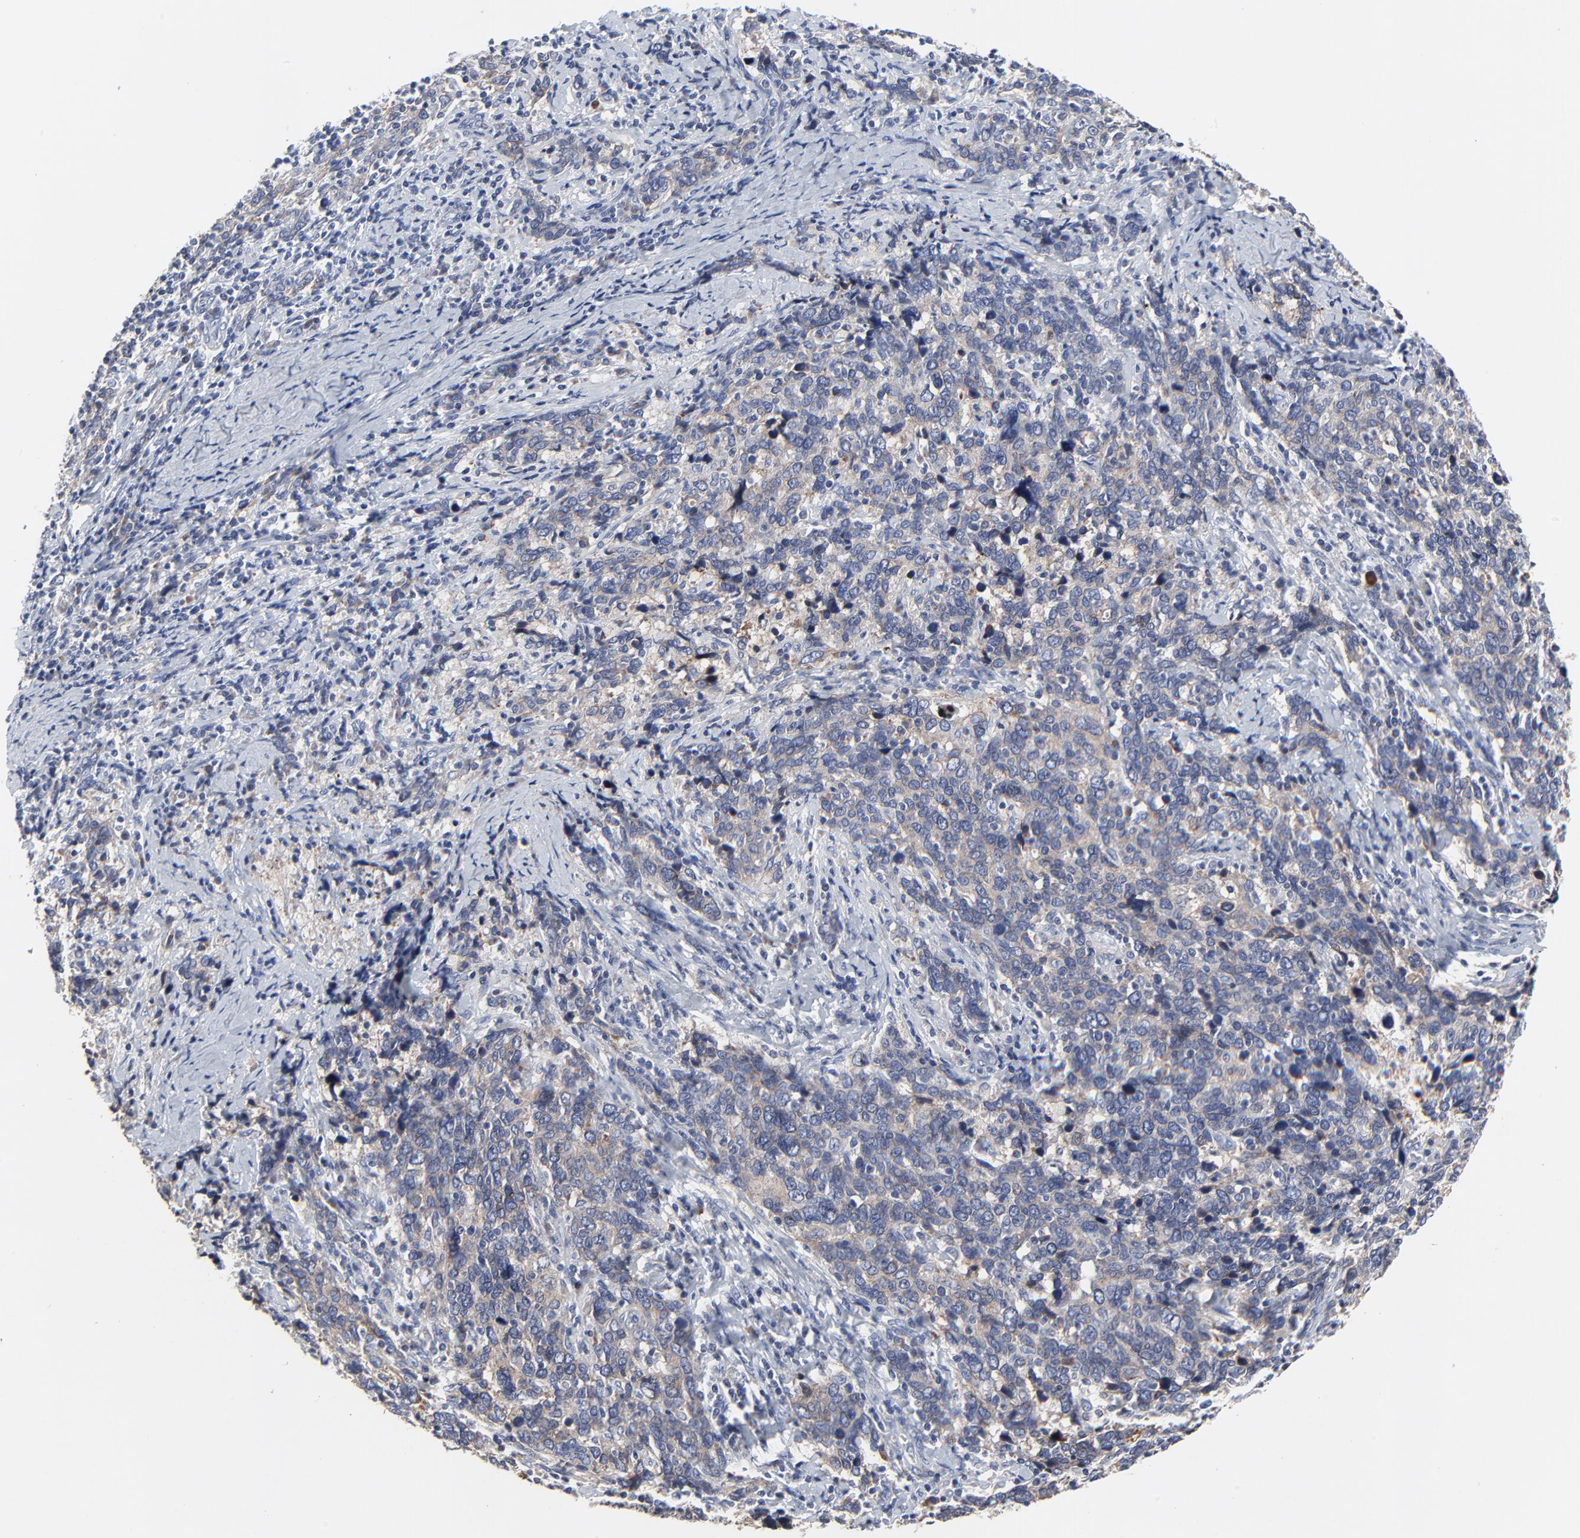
{"staining": {"intensity": "weak", "quantity": ">75%", "location": "cytoplasmic/membranous"}, "tissue": "cervical cancer", "cell_type": "Tumor cells", "image_type": "cancer", "snomed": [{"axis": "morphology", "description": "Squamous cell carcinoma, NOS"}, {"axis": "topography", "description": "Cervix"}], "caption": "Brown immunohistochemical staining in human cervical cancer exhibits weak cytoplasmic/membranous expression in about >75% of tumor cells.", "gene": "NLGN3", "patient": {"sex": "female", "age": 41}}